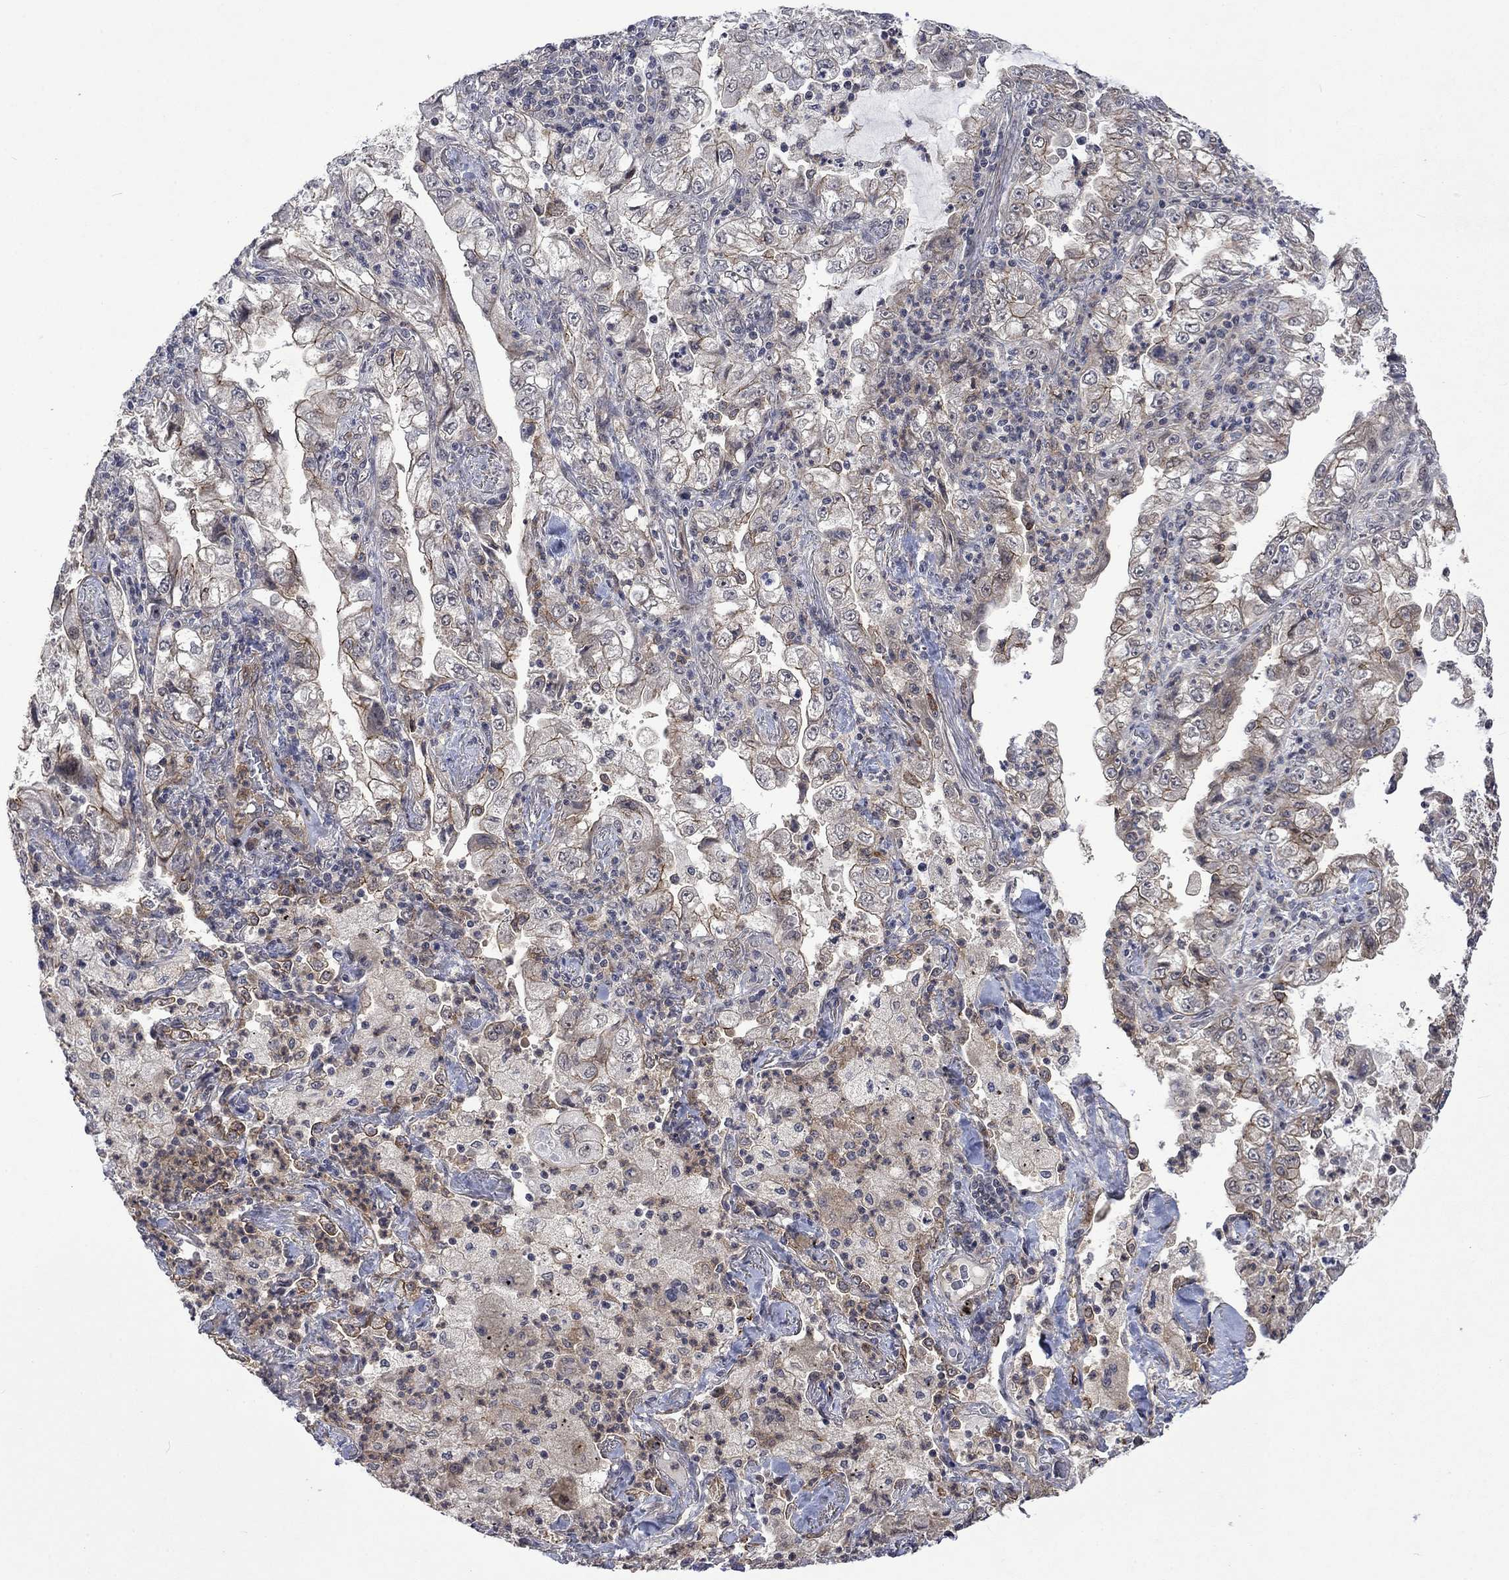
{"staining": {"intensity": "weak", "quantity": "<25%", "location": "cytoplasmic/membranous"}, "tissue": "lung cancer", "cell_type": "Tumor cells", "image_type": "cancer", "snomed": [{"axis": "morphology", "description": "Adenocarcinoma, NOS"}, {"axis": "topography", "description": "Lung"}], "caption": "Immunohistochemistry histopathology image of neoplastic tissue: adenocarcinoma (lung) stained with DAB shows no significant protein staining in tumor cells. Brightfield microscopy of IHC stained with DAB (3,3'-diaminobenzidine) (brown) and hematoxylin (blue), captured at high magnification.", "gene": "PPP1R9A", "patient": {"sex": "female", "age": 73}}